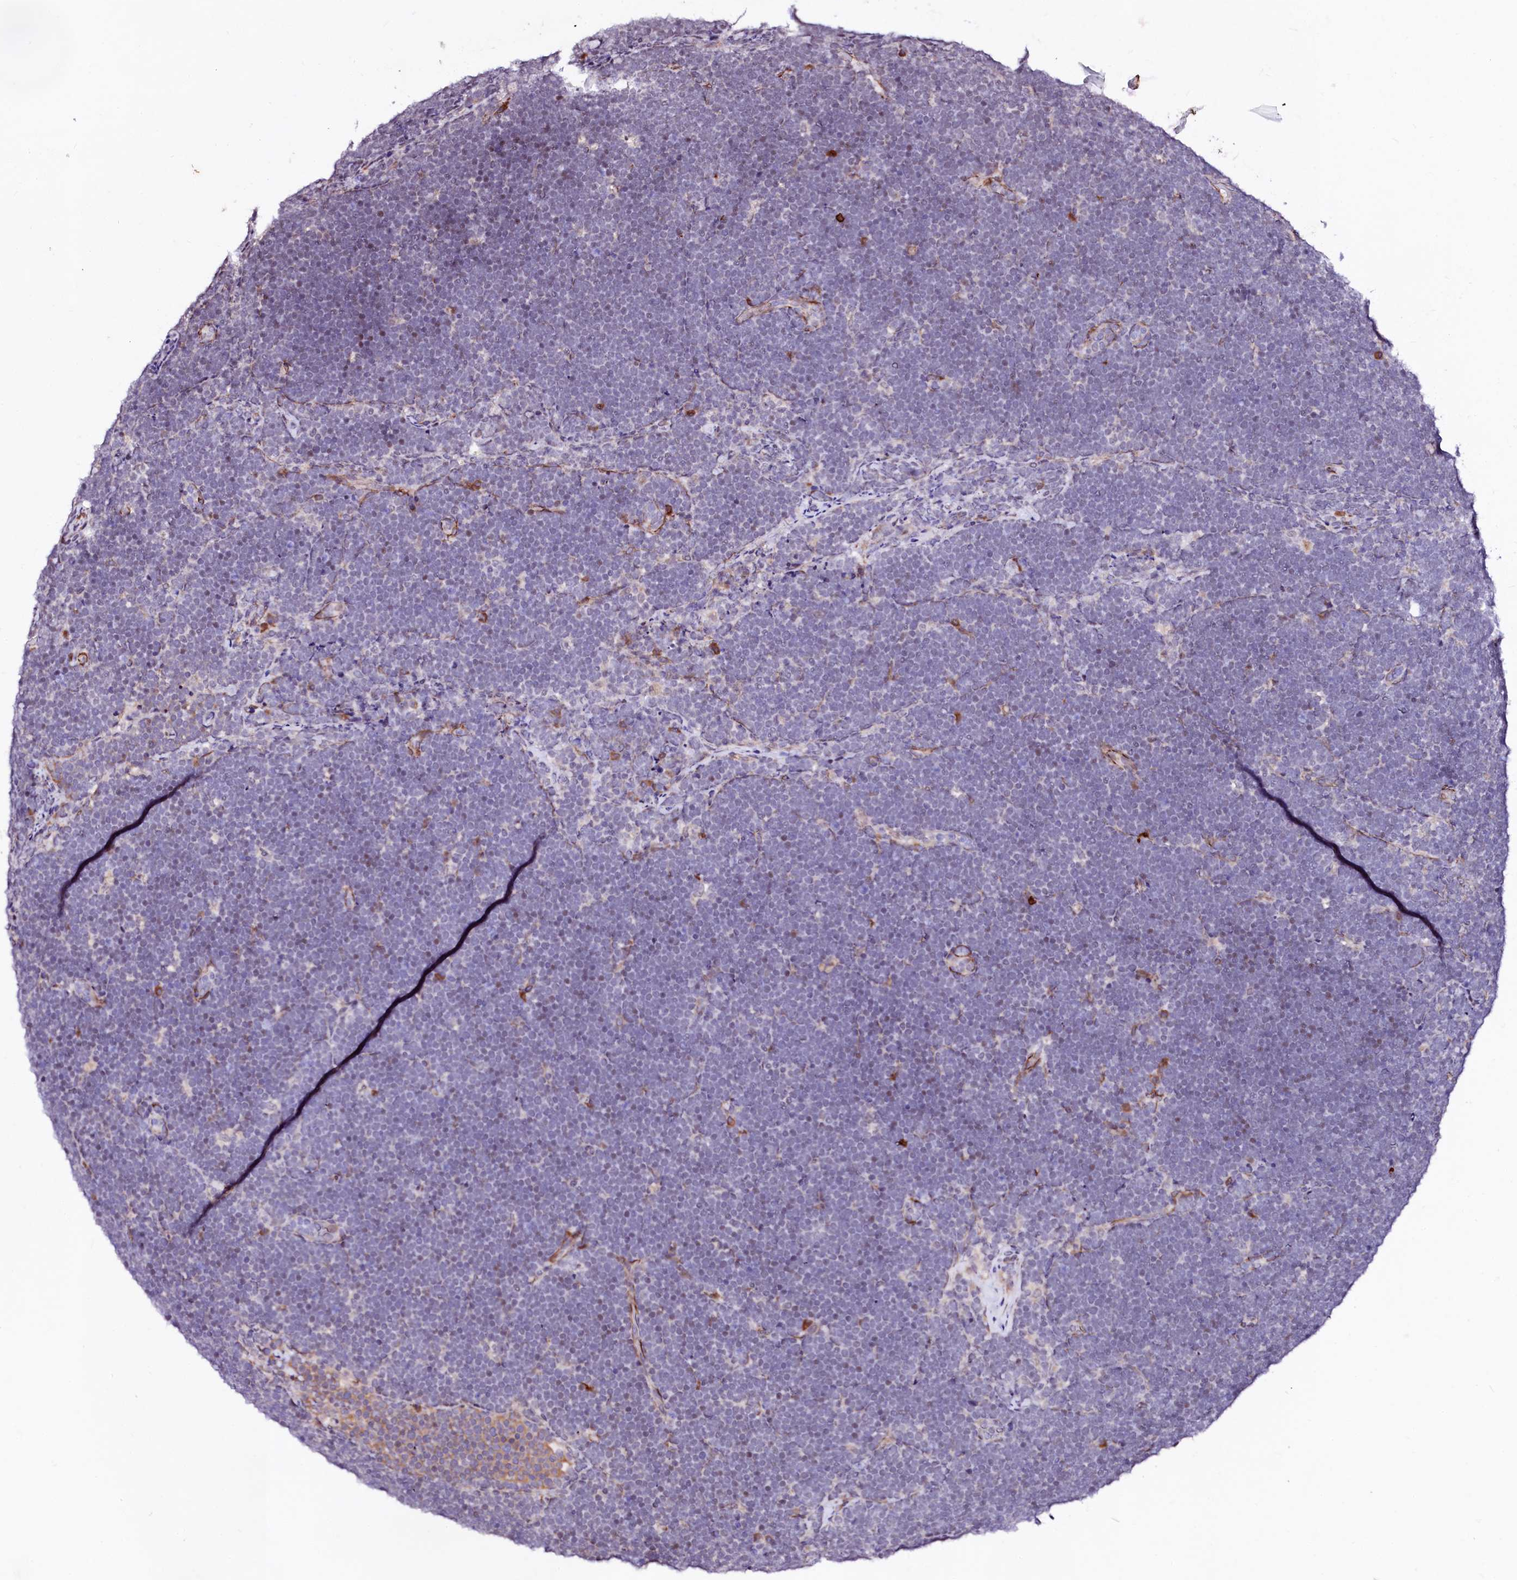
{"staining": {"intensity": "negative", "quantity": "none", "location": "none"}, "tissue": "lymphoma", "cell_type": "Tumor cells", "image_type": "cancer", "snomed": [{"axis": "morphology", "description": "Malignant lymphoma, non-Hodgkin's type, High grade"}, {"axis": "topography", "description": "Lymph node"}], "caption": "IHC micrograph of neoplastic tissue: human lymphoma stained with DAB (3,3'-diaminobenzidine) exhibits no significant protein positivity in tumor cells. The staining was performed using DAB to visualize the protein expression in brown, while the nuclei were stained in blue with hematoxylin (Magnification: 20x).", "gene": "GPR176", "patient": {"sex": "male", "age": 13}}